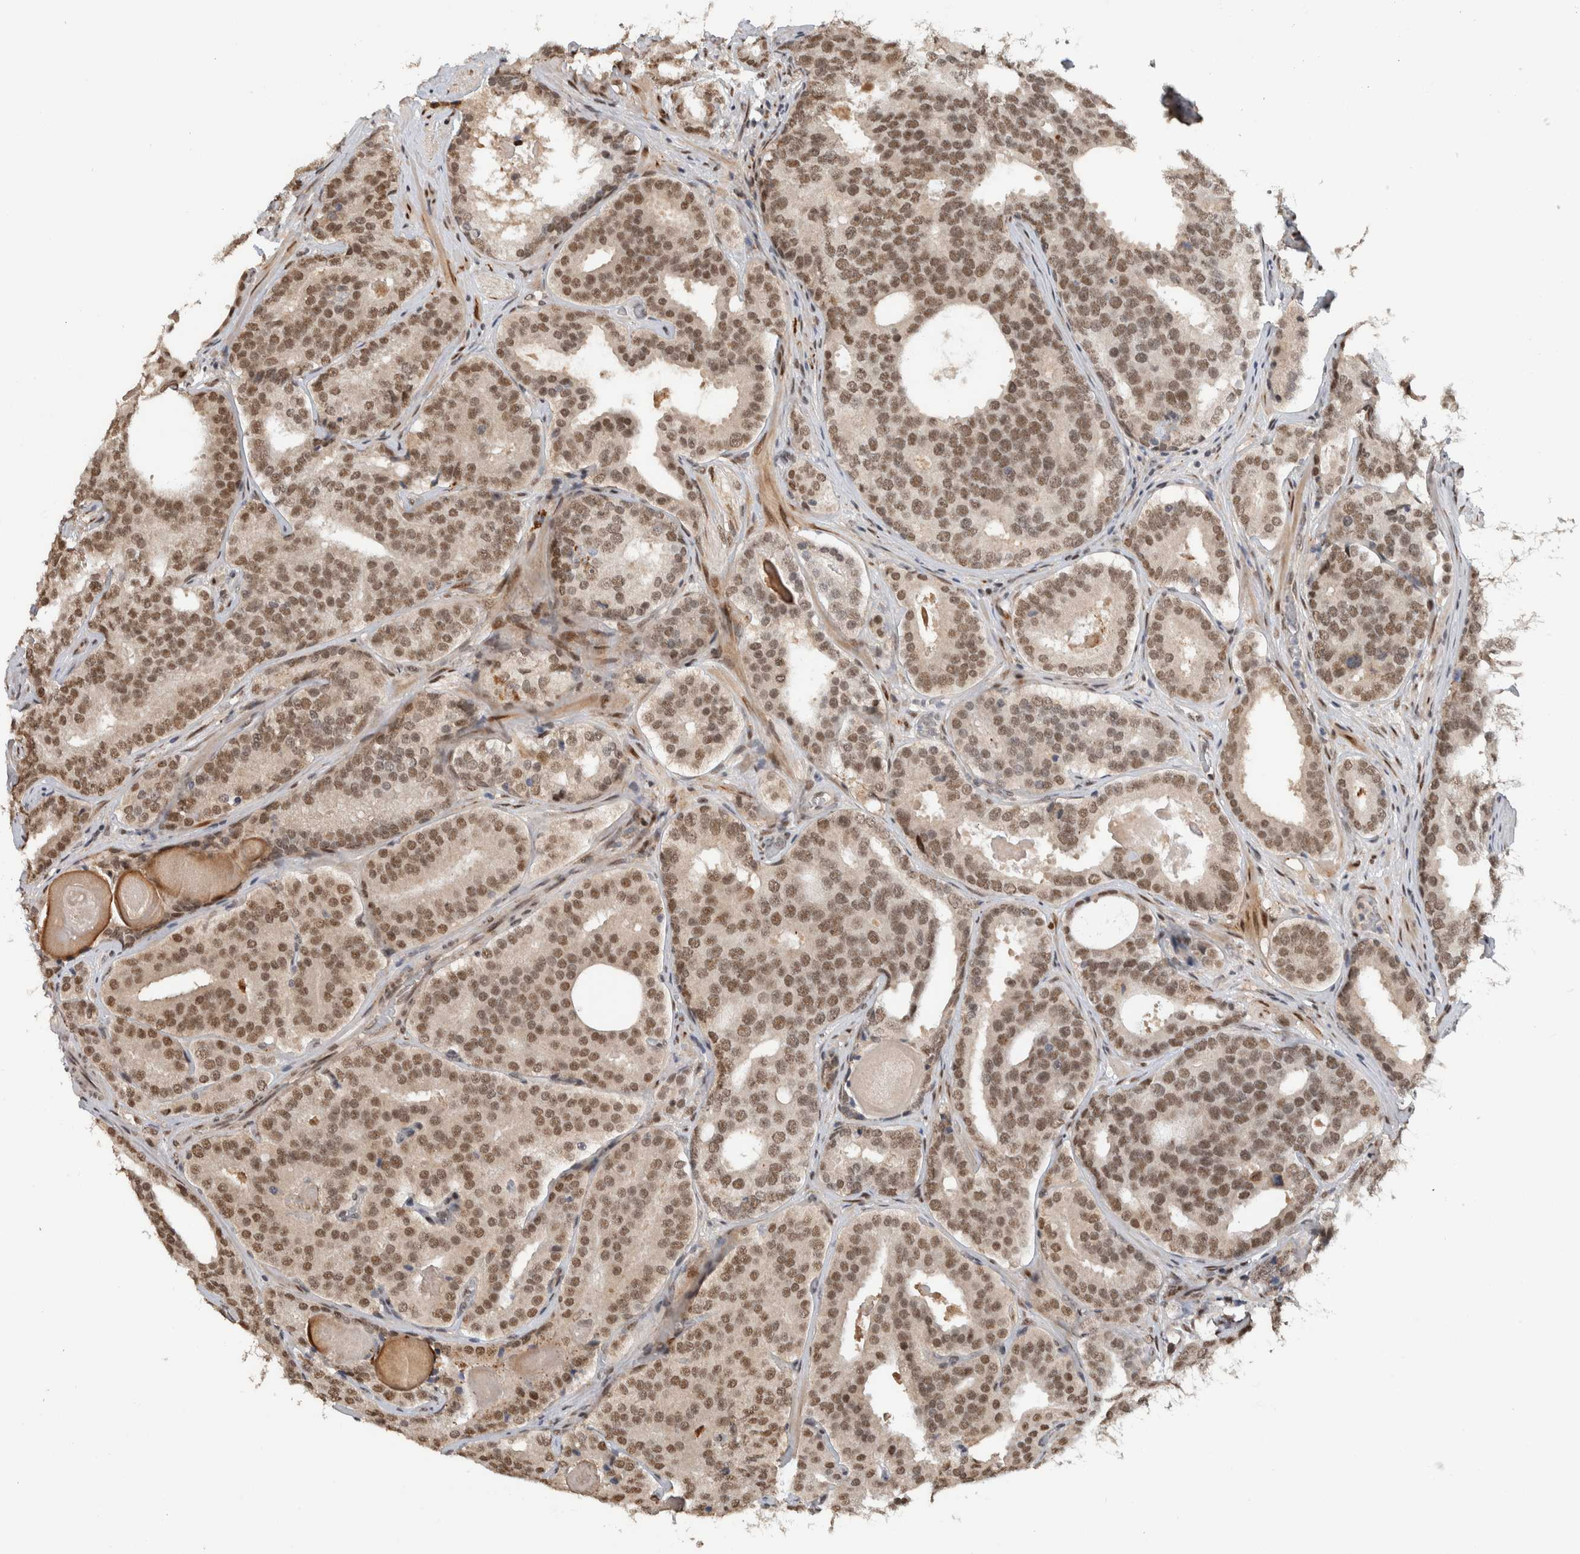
{"staining": {"intensity": "moderate", "quantity": ">75%", "location": "nuclear"}, "tissue": "prostate cancer", "cell_type": "Tumor cells", "image_type": "cancer", "snomed": [{"axis": "morphology", "description": "Adenocarcinoma, High grade"}, {"axis": "topography", "description": "Prostate"}], "caption": "Moderate nuclear staining is seen in about >75% of tumor cells in prostate cancer.", "gene": "TNRC18", "patient": {"sex": "male", "age": 60}}